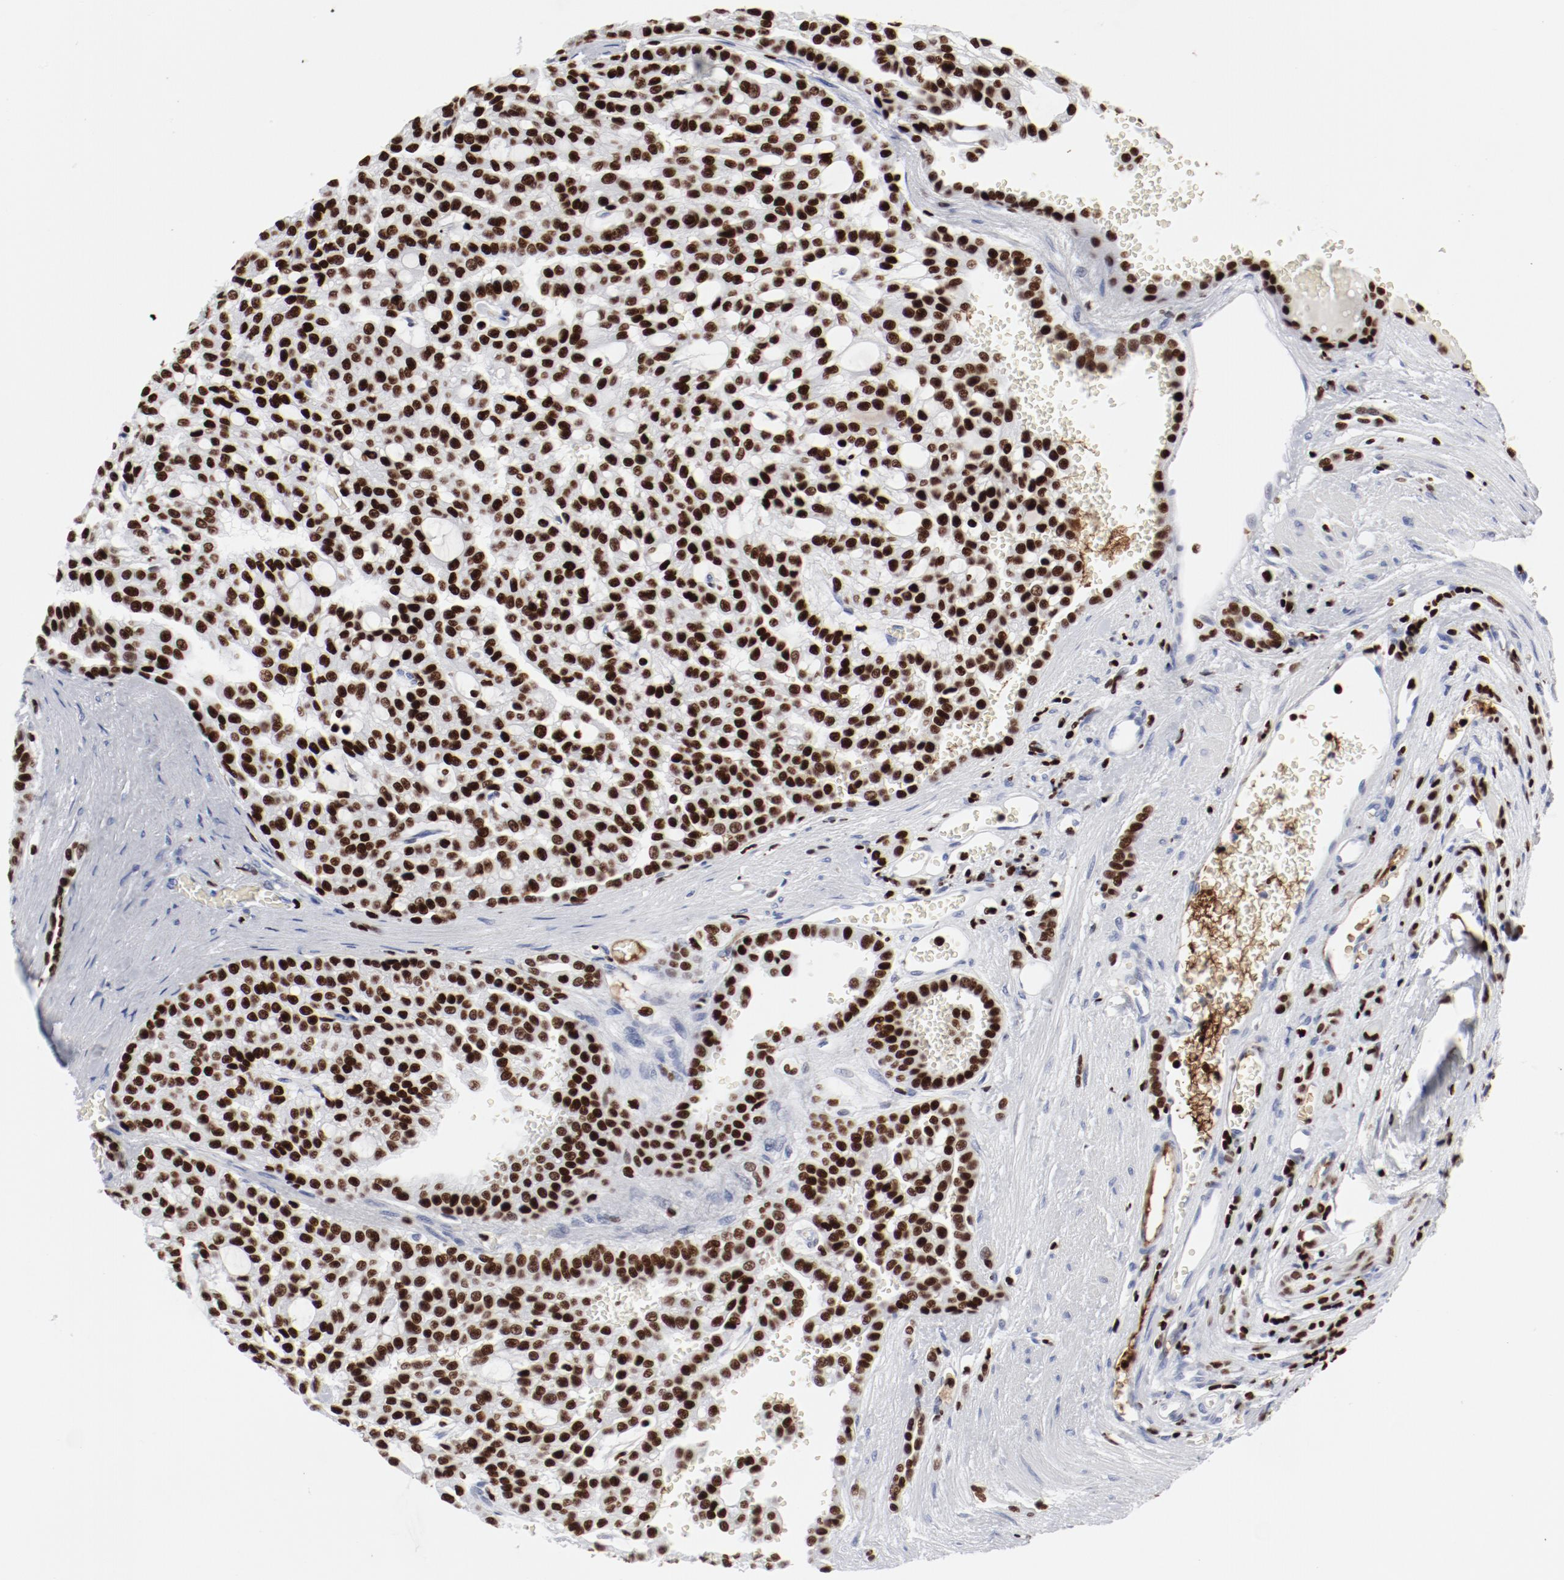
{"staining": {"intensity": "strong", "quantity": ">75%", "location": "nuclear"}, "tissue": "renal cancer", "cell_type": "Tumor cells", "image_type": "cancer", "snomed": [{"axis": "morphology", "description": "Adenocarcinoma, NOS"}, {"axis": "topography", "description": "Kidney"}], "caption": "A brown stain labels strong nuclear positivity of a protein in human adenocarcinoma (renal) tumor cells.", "gene": "SMARCC2", "patient": {"sex": "male", "age": 63}}